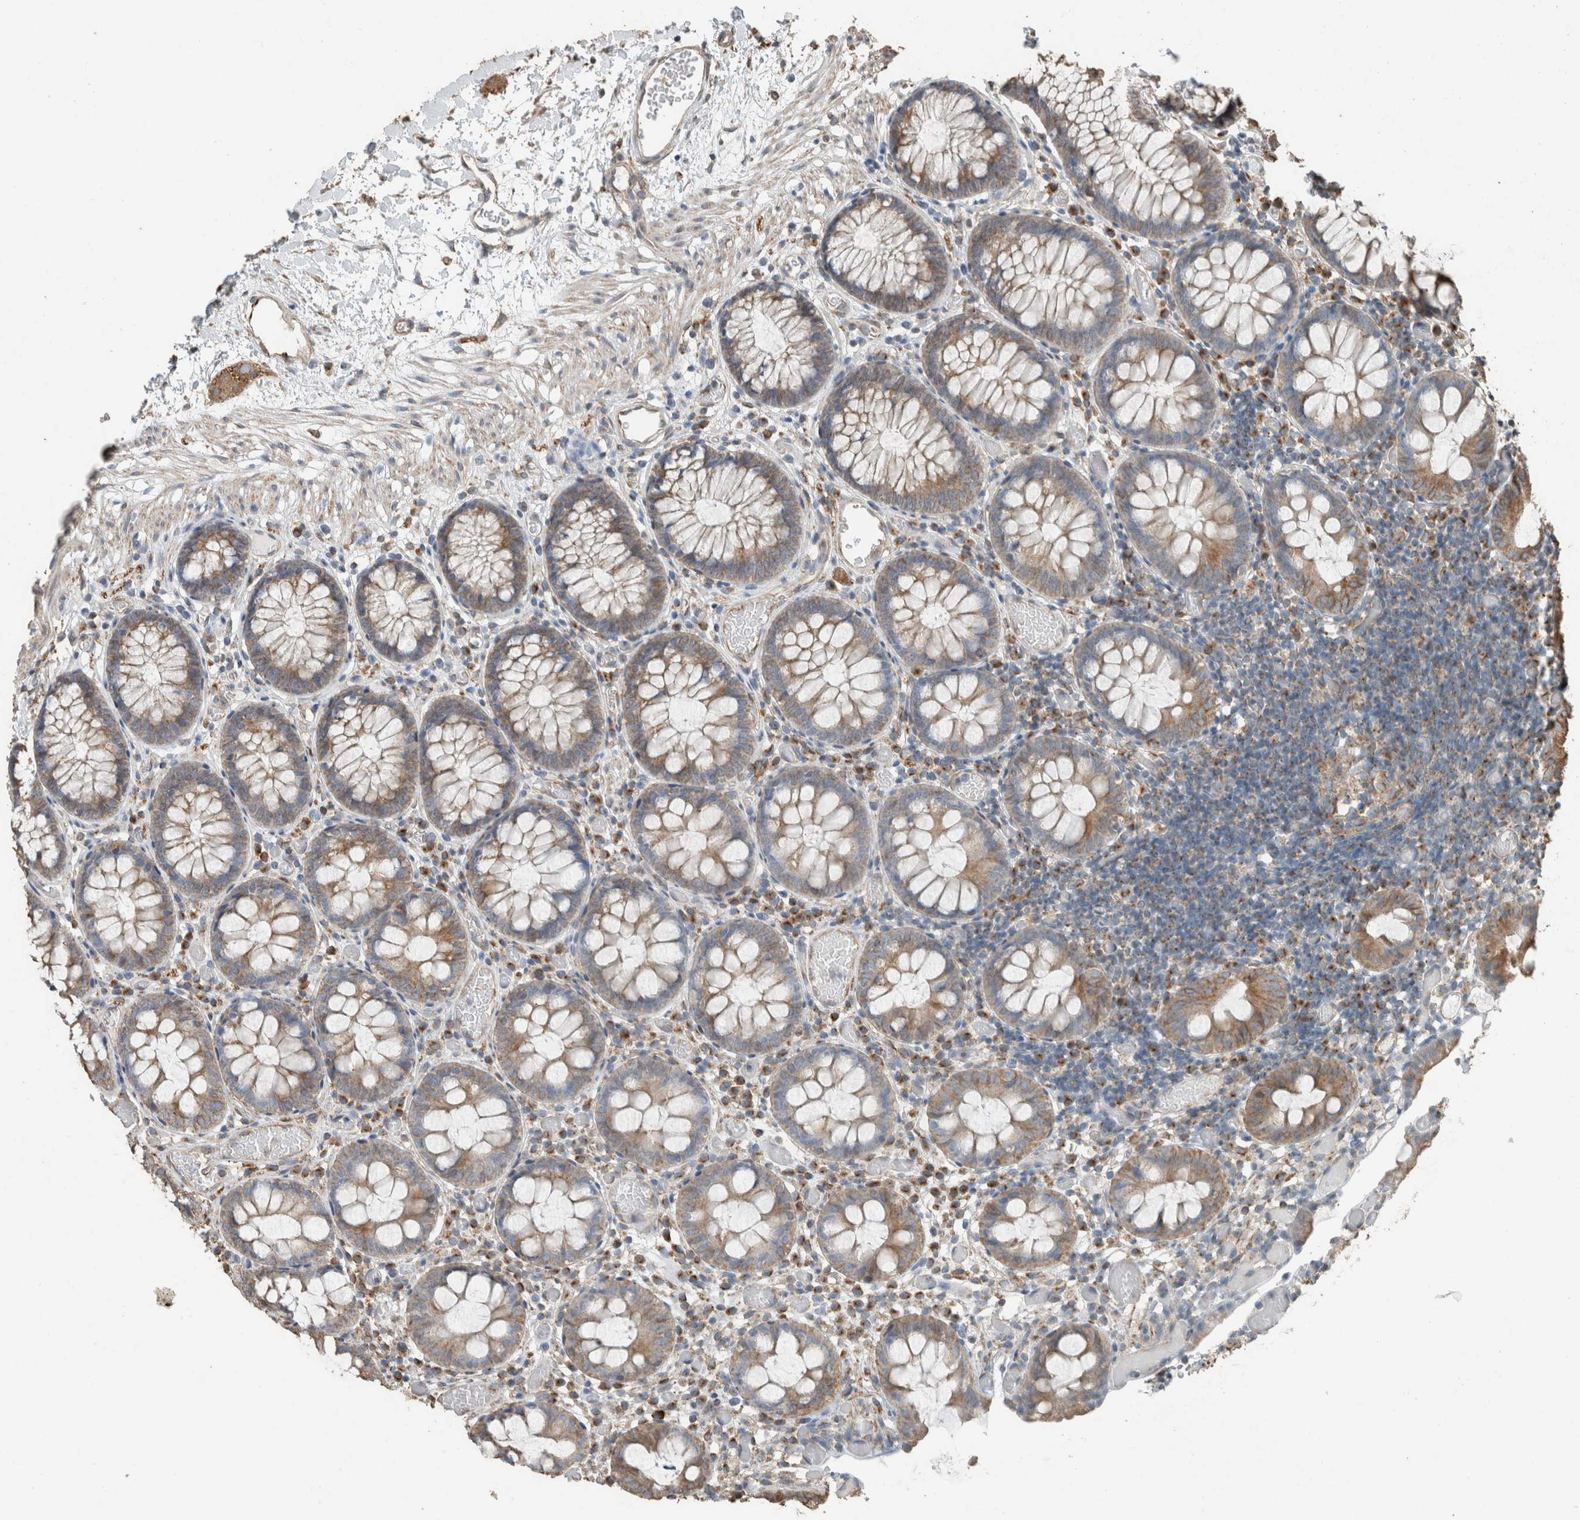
{"staining": {"intensity": "moderate", "quantity": ">75%", "location": "cytoplasmic/membranous"}, "tissue": "colon", "cell_type": "Endothelial cells", "image_type": "normal", "snomed": [{"axis": "morphology", "description": "Normal tissue, NOS"}, {"axis": "topography", "description": "Colon"}], "caption": "Protein expression by immunohistochemistry demonstrates moderate cytoplasmic/membranous expression in about >75% of endothelial cells in unremarkable colon.", "gene": "ACVR2B", "patient": {"sex": "male", "age": 14}}